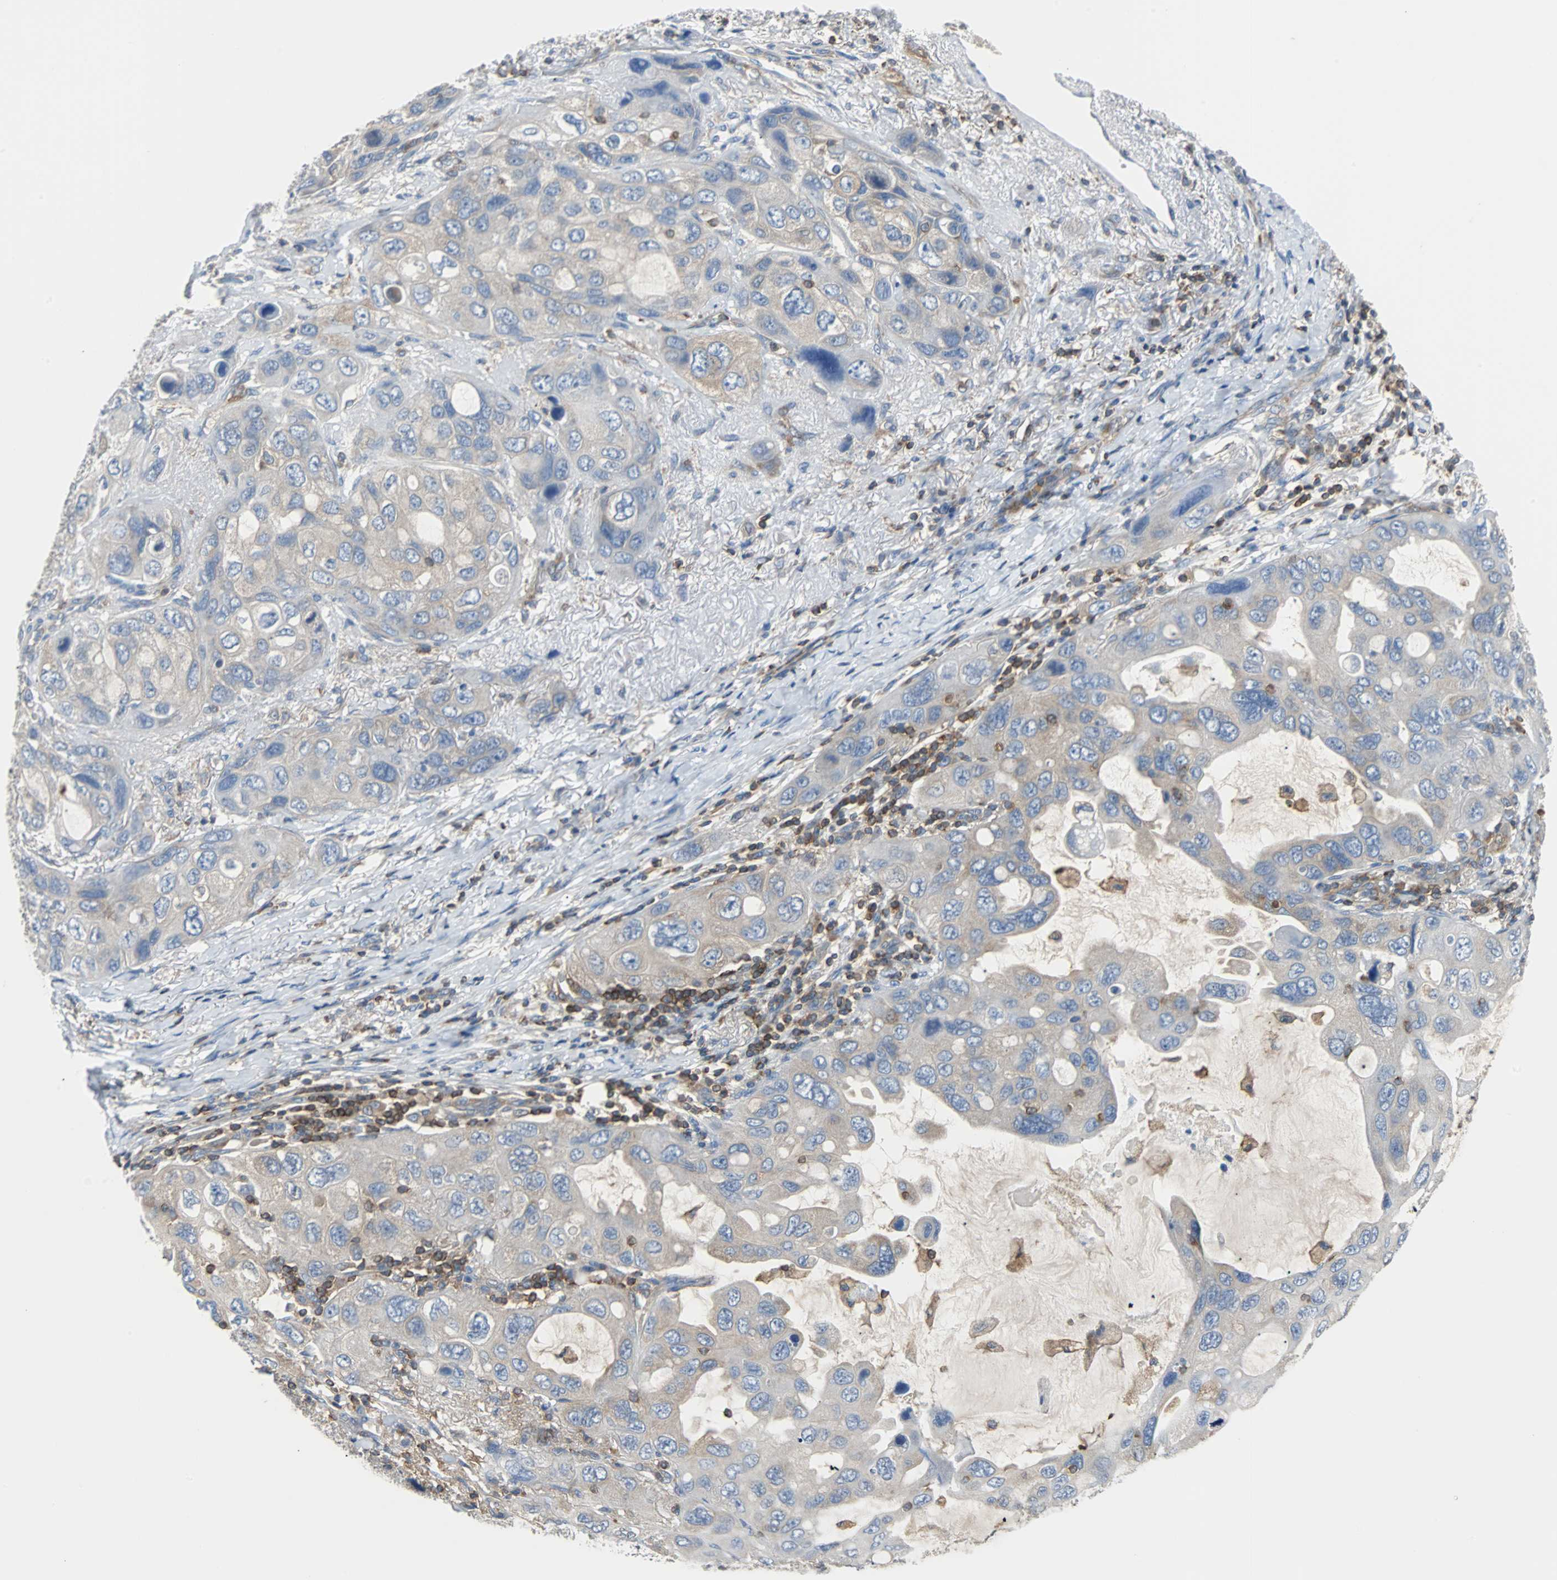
{"staining": {"intensity": "weak", "quantity": "25%-75%", "location": "cytoplasmic/membranous"}, "tissue": "lung cancer", "cell_type": "Tumor cells", "image_type": "cancer", "snomed": [{"axis": "morphology", "description": "Squamous cell carcinoma, NOS"}, {"axis": "topography", "description": "Lung"}], "caption": "Tumor cells demonstrate weak cytoplasmic/membranous staining in approximately 25%-75% of cells in lung cancer (squamous cell carcinoma).", "gene": "TSC22D4", "patient": {"sex": "female", "age": 73}}